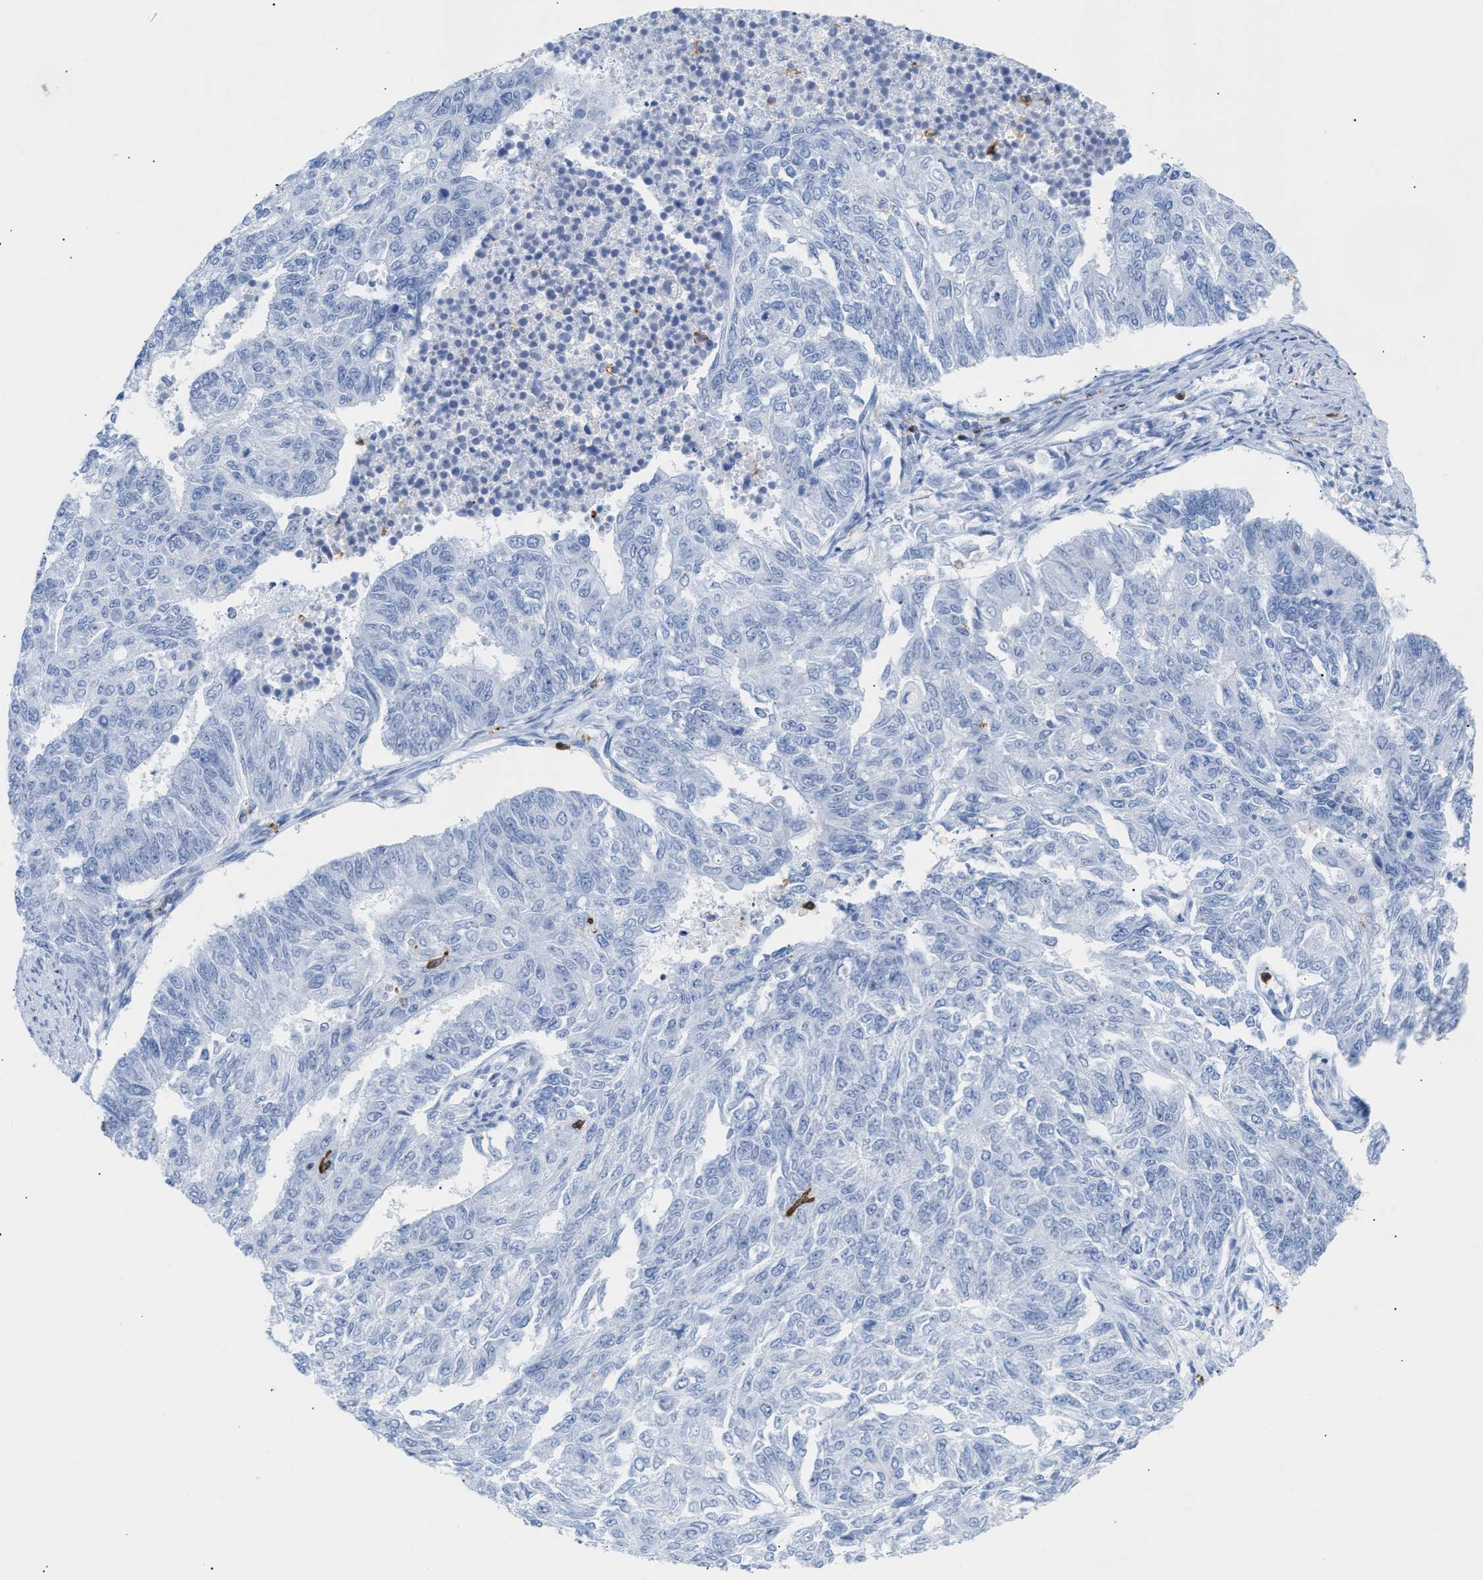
{"staining": {"intensity": "negative", "quantity": "none", "location": "none"}, "tissue": "endometrial cancer", "cell_type": "Tumor cells", "image_type": "cancer", "snomed": [{"axis": "morphology", "description": "Adenocarcinoma, NOS"}, {"axis": "topography", "description": "Endometrium"}], "caption": "A high-resolution histopathology image shows immunohistochemistry staining of adenocarcinoma (endometrial), which reveals no significant positivity in tumor cells. (DAB immunohistochemistry (IHC), high magnification).", "gene": "LCP1", "patient": {"sex": "female", "age": 32}}